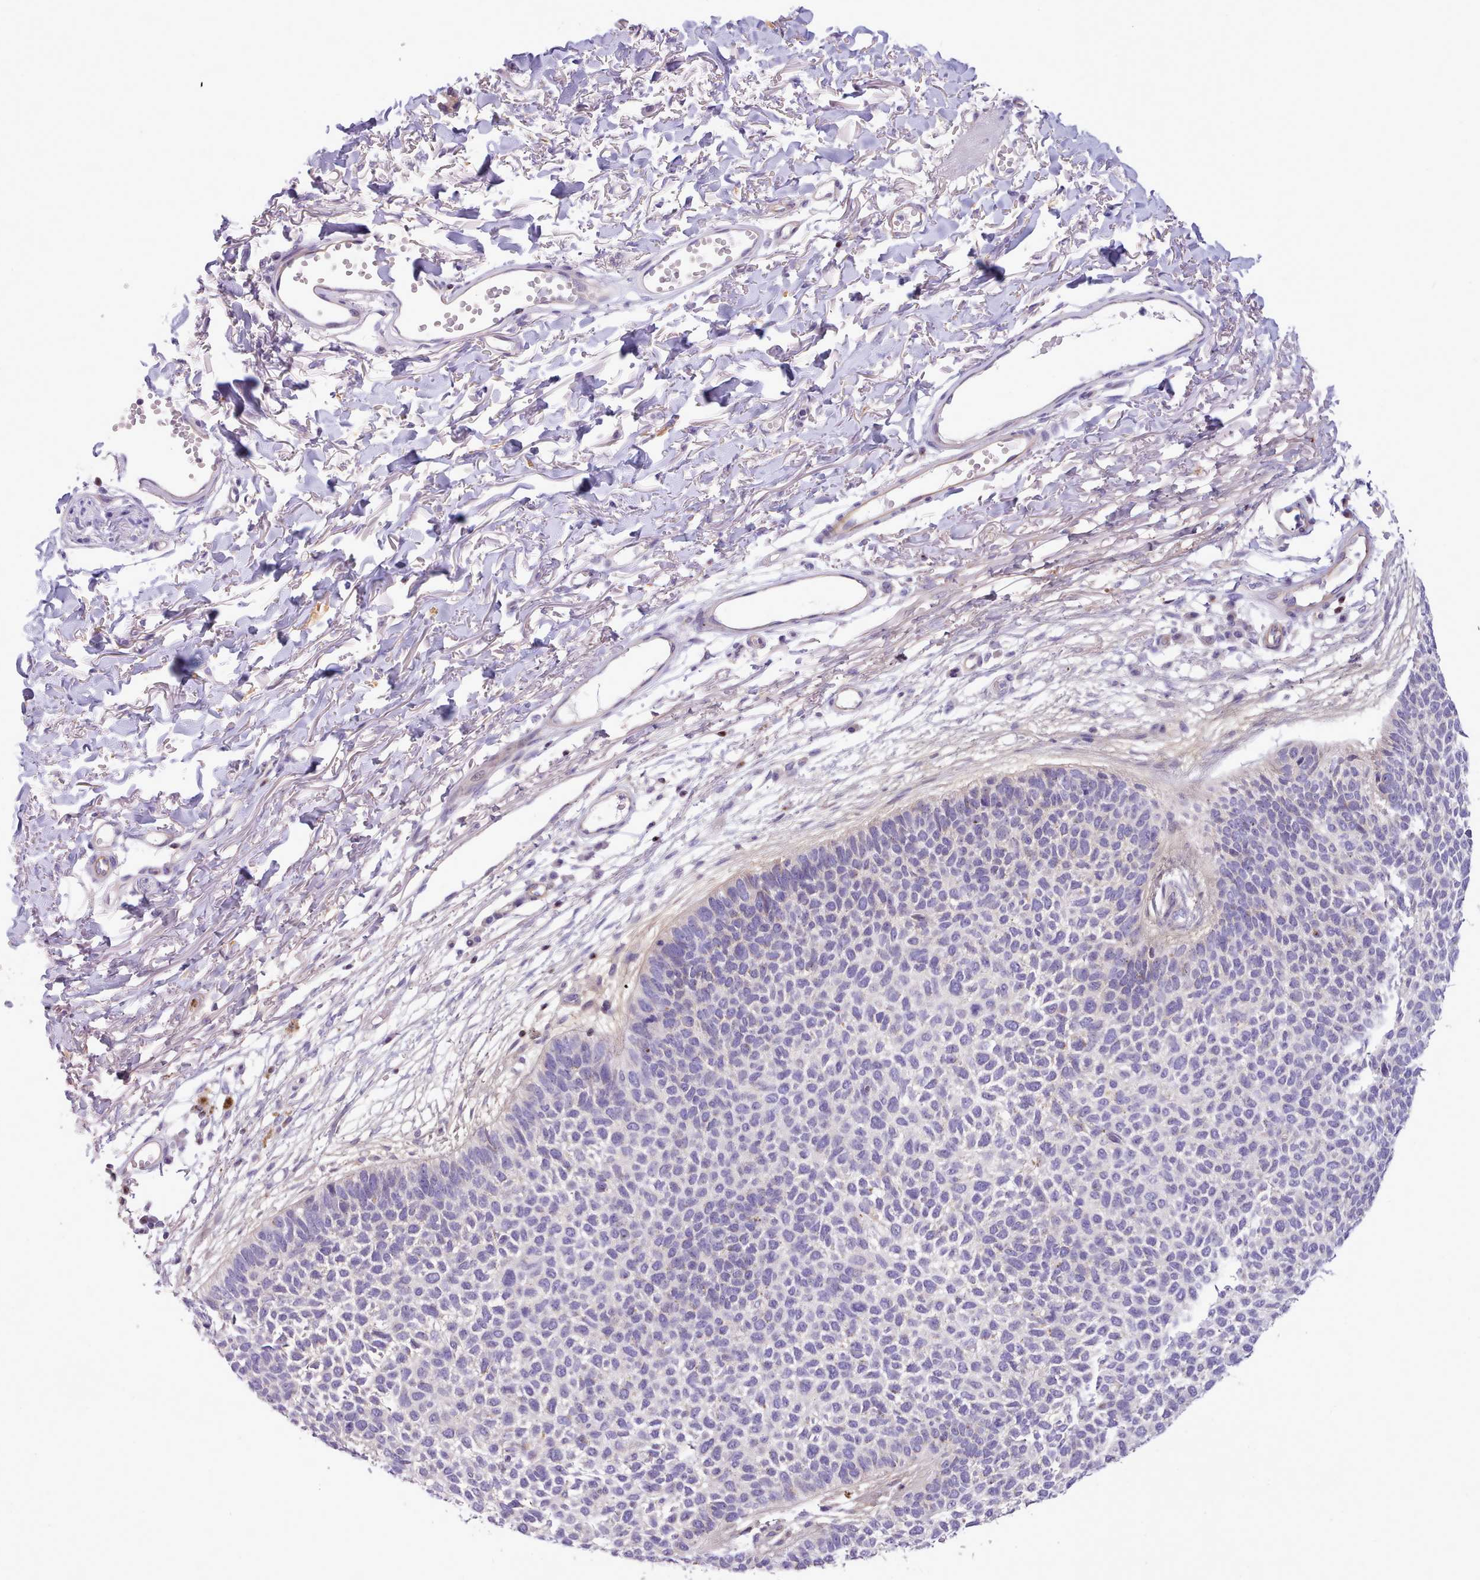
{"staining": {"intensity": "negative", "quantity": "none", "location": "none"}, "tissue": "skin cancer", "cell_type": "Tumor cells", "image_type": "cancer", "snomed": [{"axis": "morphology", "description": "Basal cell carcinoma"}, {"axis": "topography", "description": "Skin"}], "caption": "The immunohistochemistry (IHC) image has no significant positivity in tumor cells of skin cancer (basal cell carcinoma) tissue.", "gene": "CYP2A13", "patient": {"sex": "female", "age": 84}}